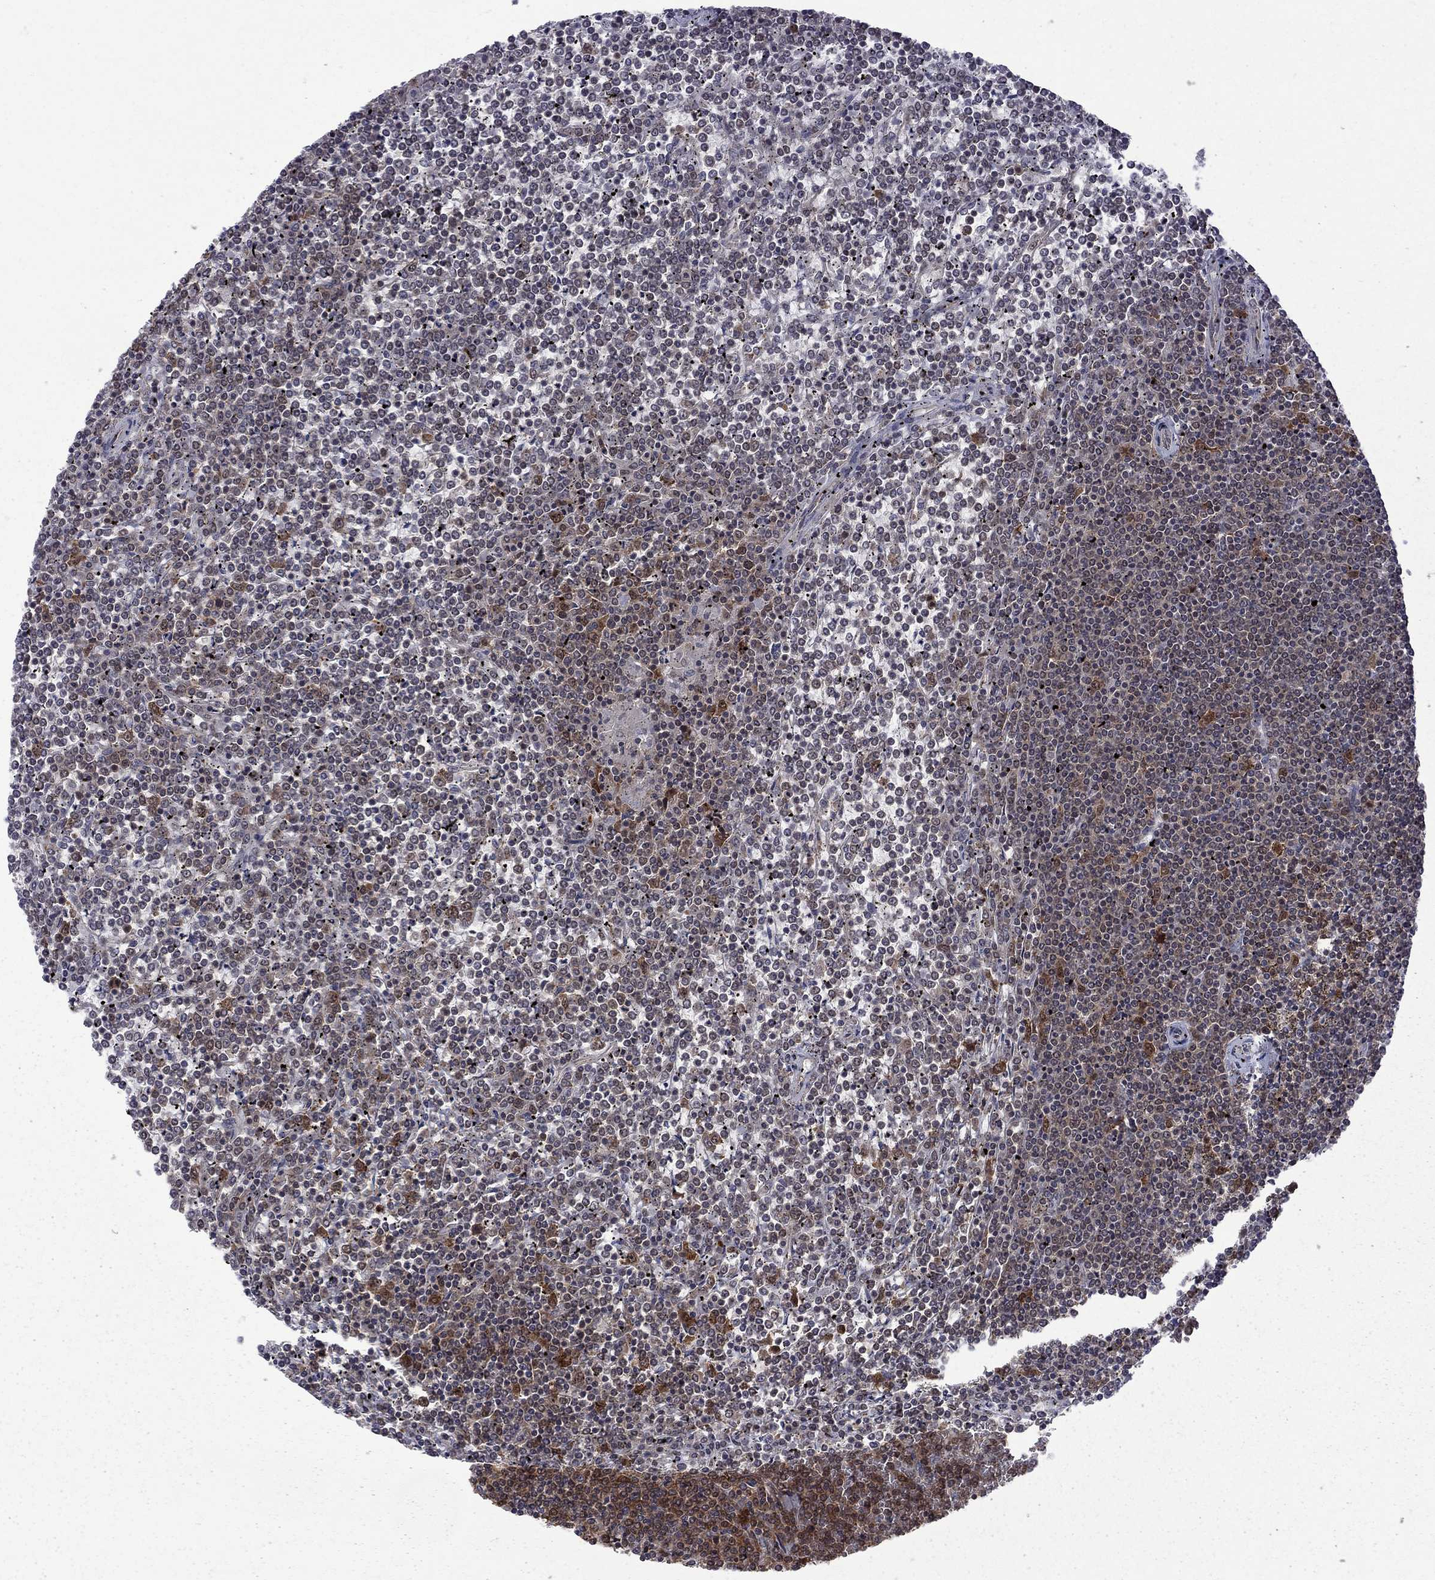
{"staining": {"intensity": "moderate", "quantity": "<25%", "location": "cytoplasmic/membranous"}, "tissue": "lymphoma", "cell_type": "Tumor cells", "image_type": "cancer", "snomed": [{"axis": "morphology", "description": "Malignant lymphoma, non-Hodgkin's type, Low grade"}, {"axis": "topography", "description": "Spleen"}], "caption": "Immunohistochemistry (IHC) histopathology image of neoplastic tissue: malignant lymphoma, non-Hodgkin's type (low-grade) stained using immunohistochemistry displays low levels of moderate protein expression localized specifically in the cytoplasmic/membranous of tumor cells, appearing as a cytoplasmic/membranous brown color.", "gene": "NAA50", "patient": {"sex": "female", "age": 19}}